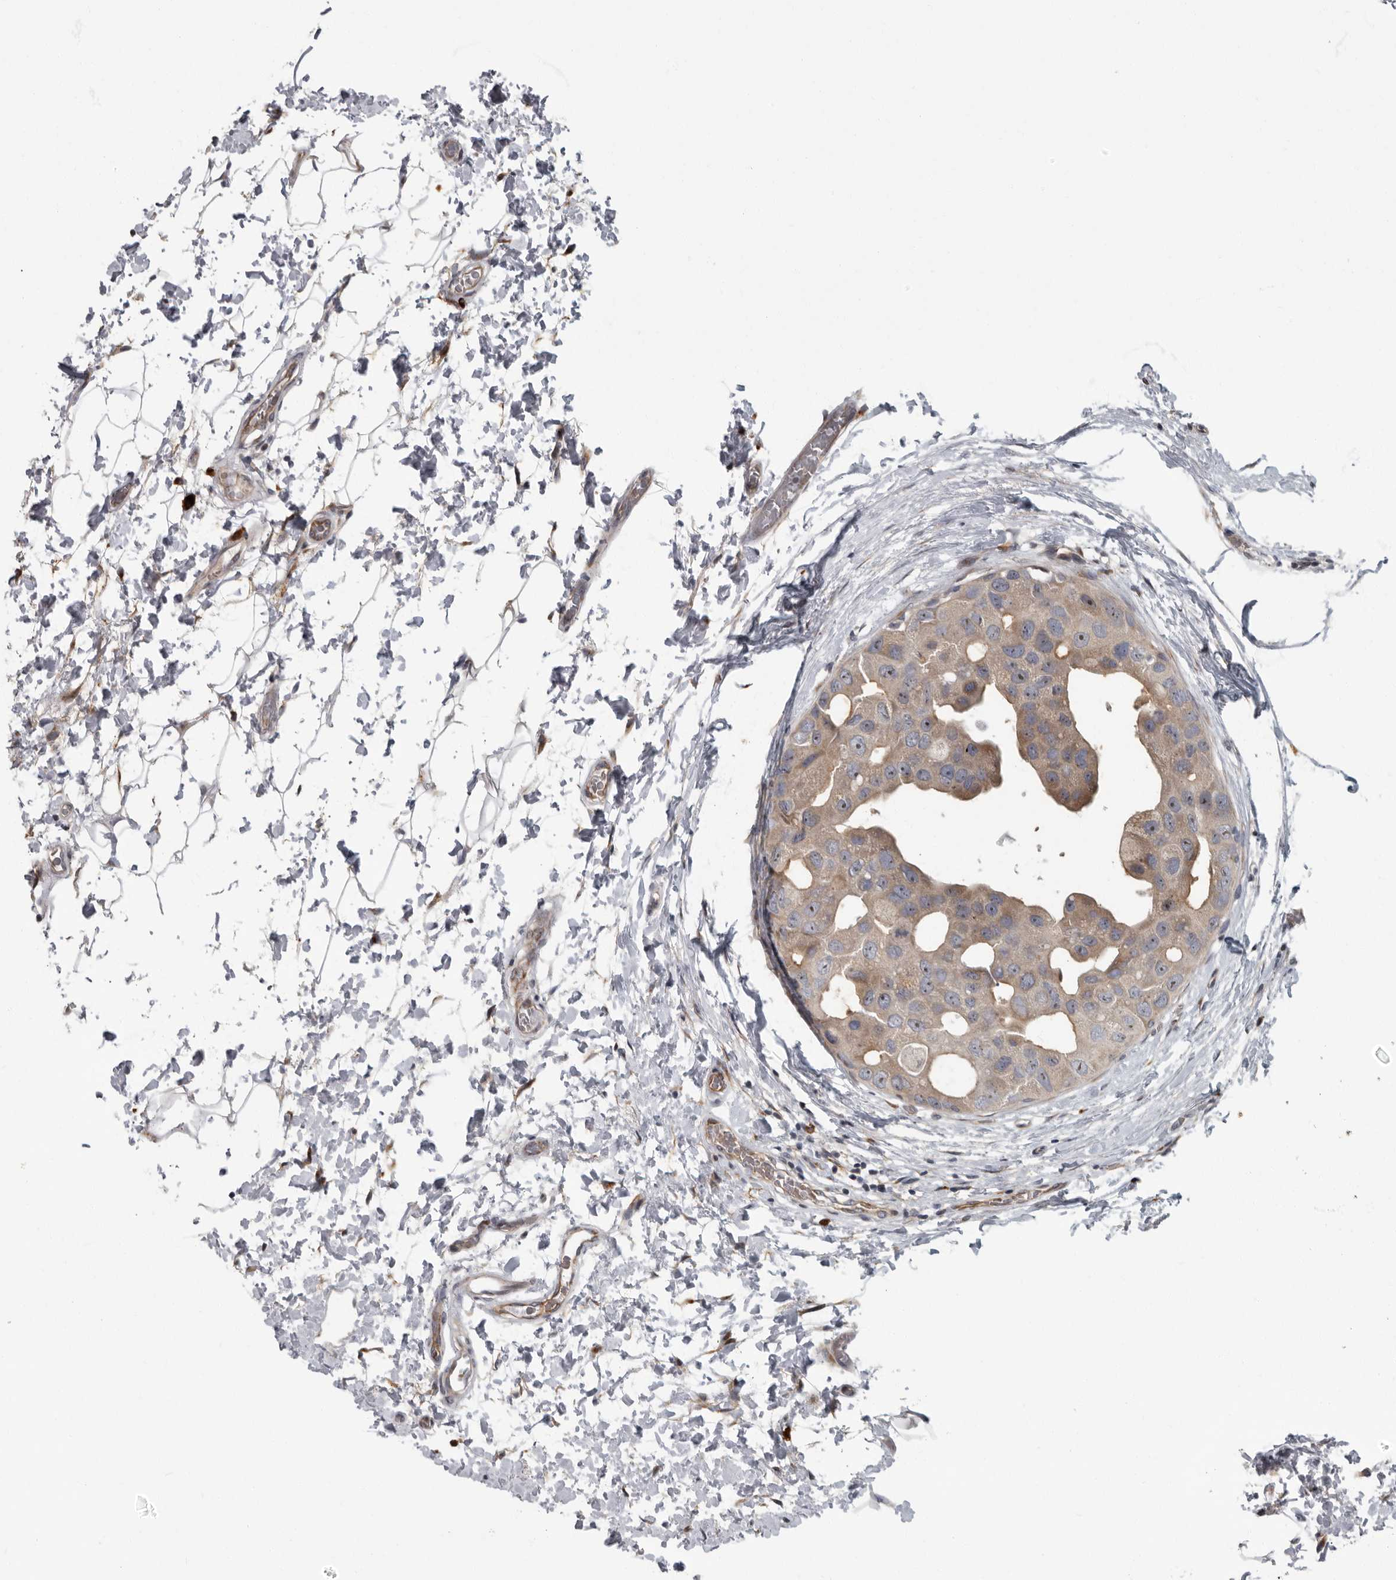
{"staining": {"intensity": "weak", "quantity": ">75%", "location": "cytoplasmic/membranous"}, "tissue": "breast cancer", "cell_type": "Tumor cells", "image_type": "cancer", "snomed": [{"axis": "morphology", "description": "Duct carcinoma"}, {"axis": "topography", "description": "Breast"}], "caption": "Tumor cells show low levels of weak cytoplasmic/membranous staining in about >75% of cells in human infiltrating ductal carcinoma (breast).", "gene": "PDCD11", "patient": {"sex": "female", "age": 62}}